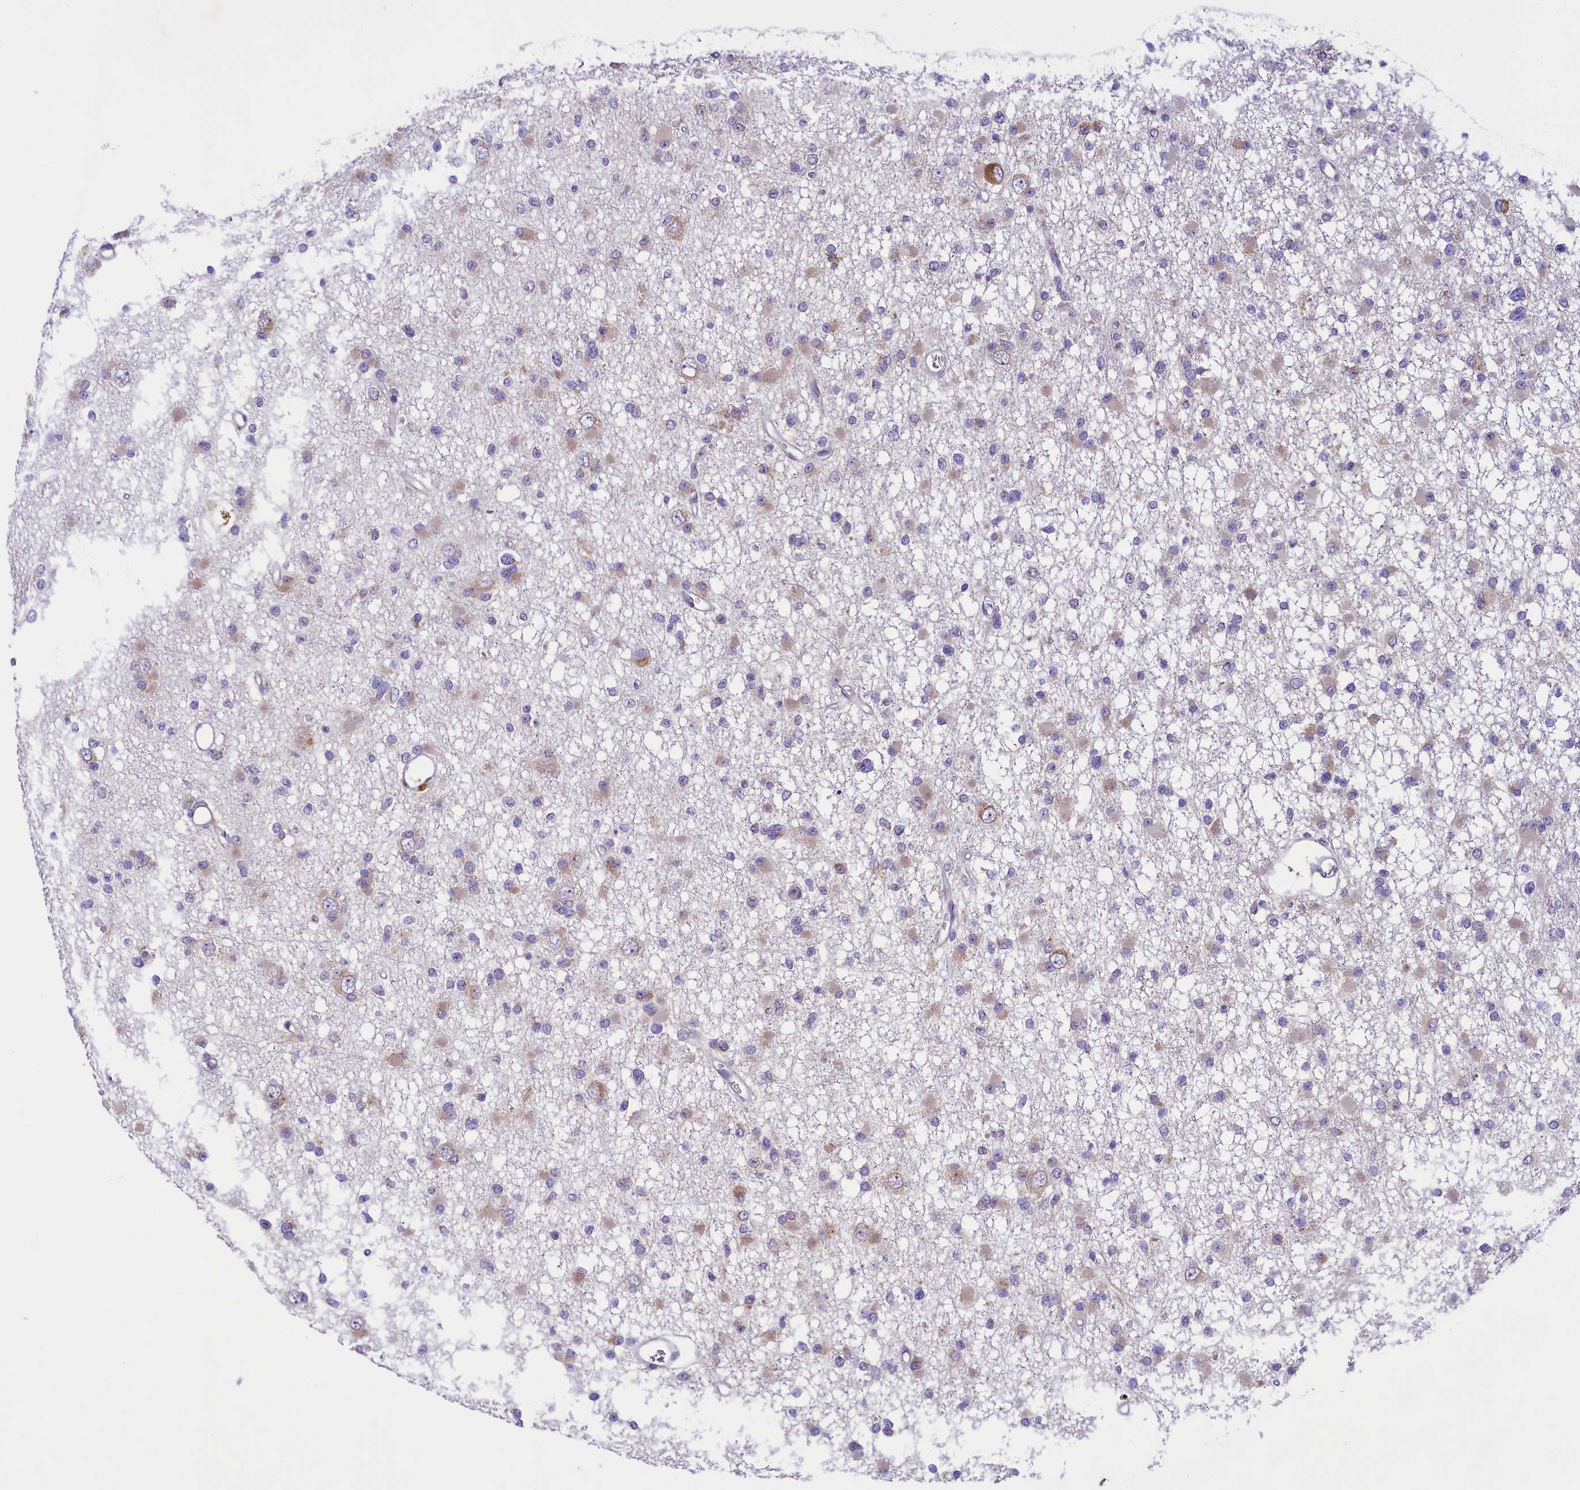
{"staining": {"intensity": "weak", "quantity": "<25%", "location": "cytoplasmic/membranous"}, "tissue": "glioma", "cell_type": "Tumor cells", "image_type": "cancer", "snomed": [{"axis": "morphology", "description": "Glioma, malignant, Low grade"}, {"axis": "topography", "description": "Brain"}], "caption": "Protein analysis of malignant glioma (low-grade) demonstrates no significant expression in tumor cells.", "gene": "LARP4", "patient": {"sex": "female", "age": 22}}